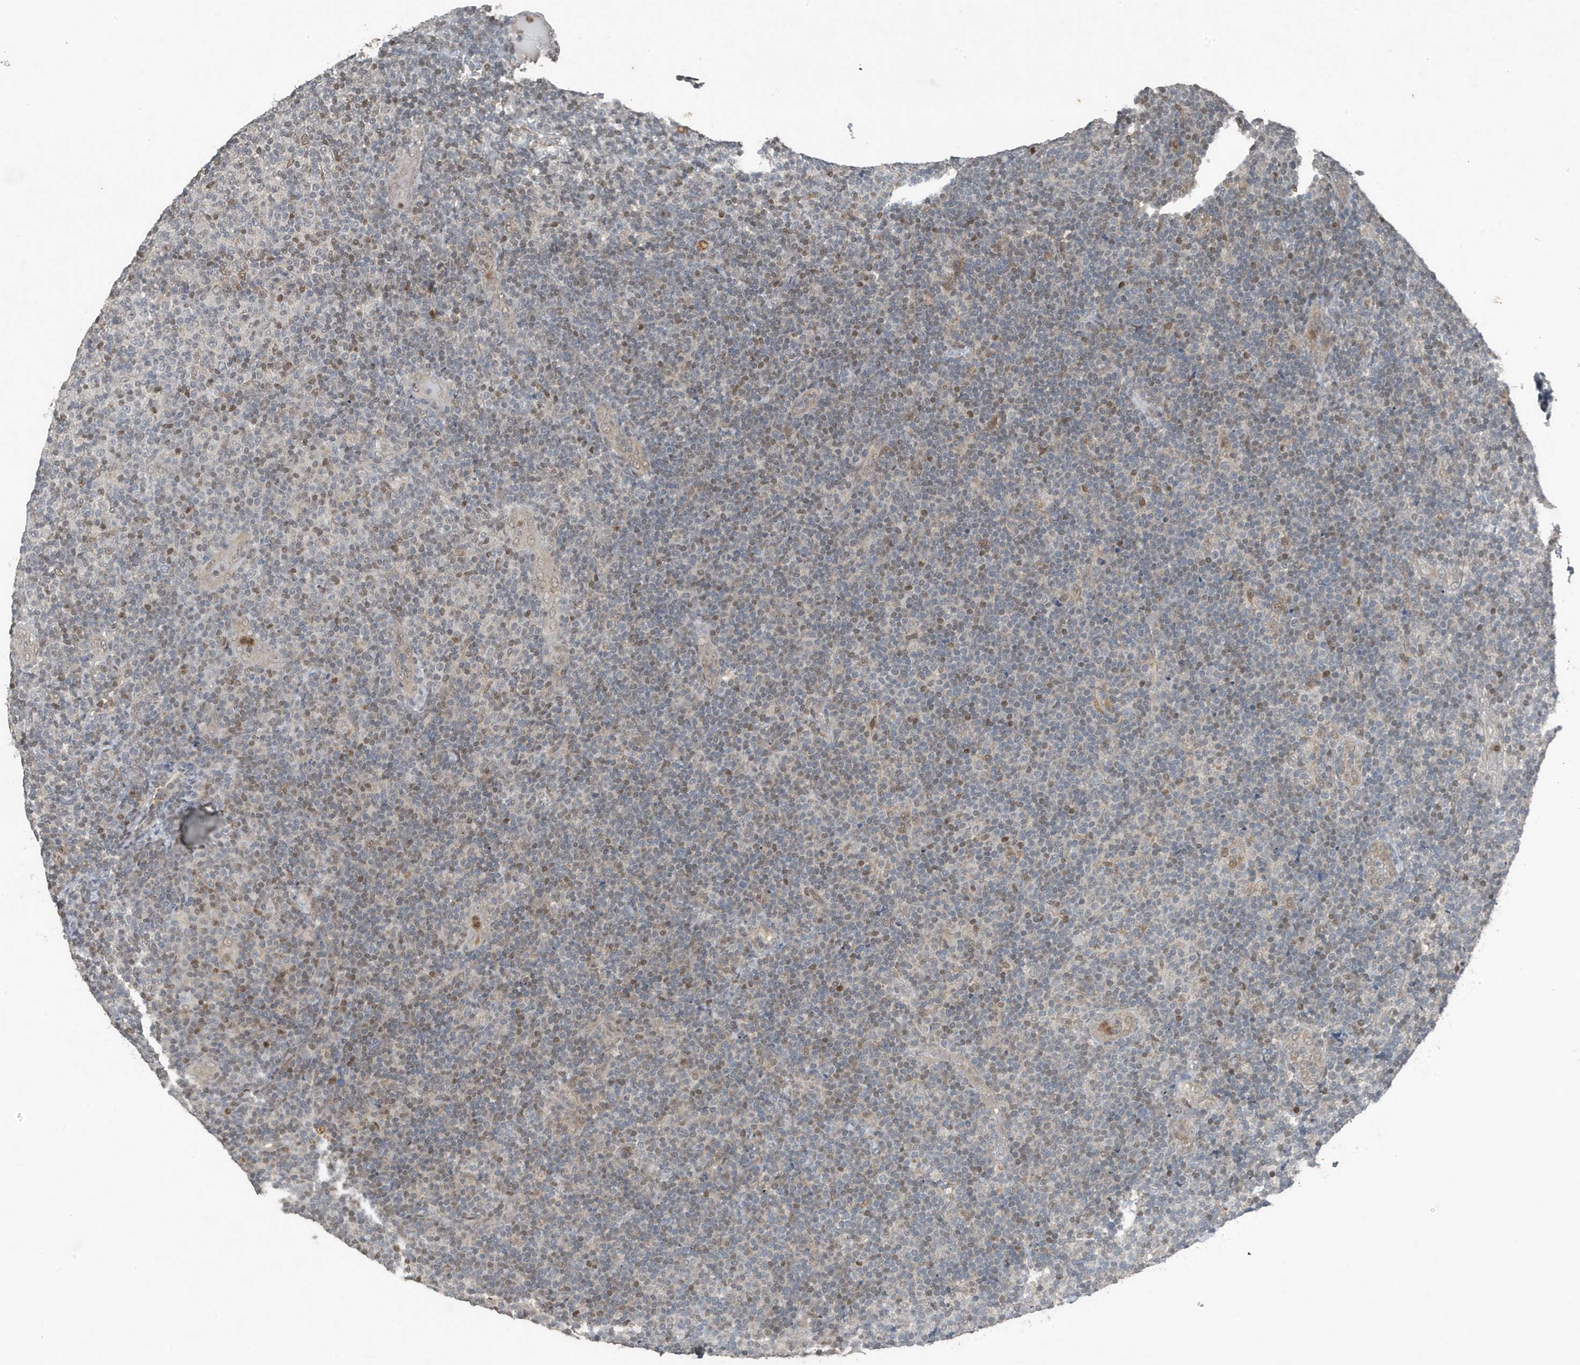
{"staining": {"intensity": "moderate", "quantity": "<25%", "location": "nuclear"}, "tissue": "lymphoma", "cell_type": "Tumor cells", "image_type": "cancer", "snomed": [{"axis": "morphology", "description": "Malignant lymphoma, non-Hodgkin's type, Low grade"}, {"axis": "topography", "description": "Lymph node"}], "caption": "Brown immunohistochemical staining in human malignant lymphoma, non-Hodgkin's type (low-grade) exhibits moderate nuclear expression in about <25% of tumor cells.", "gene": "HSPA1A", "patient": {"sex": "male", "age": 83}}